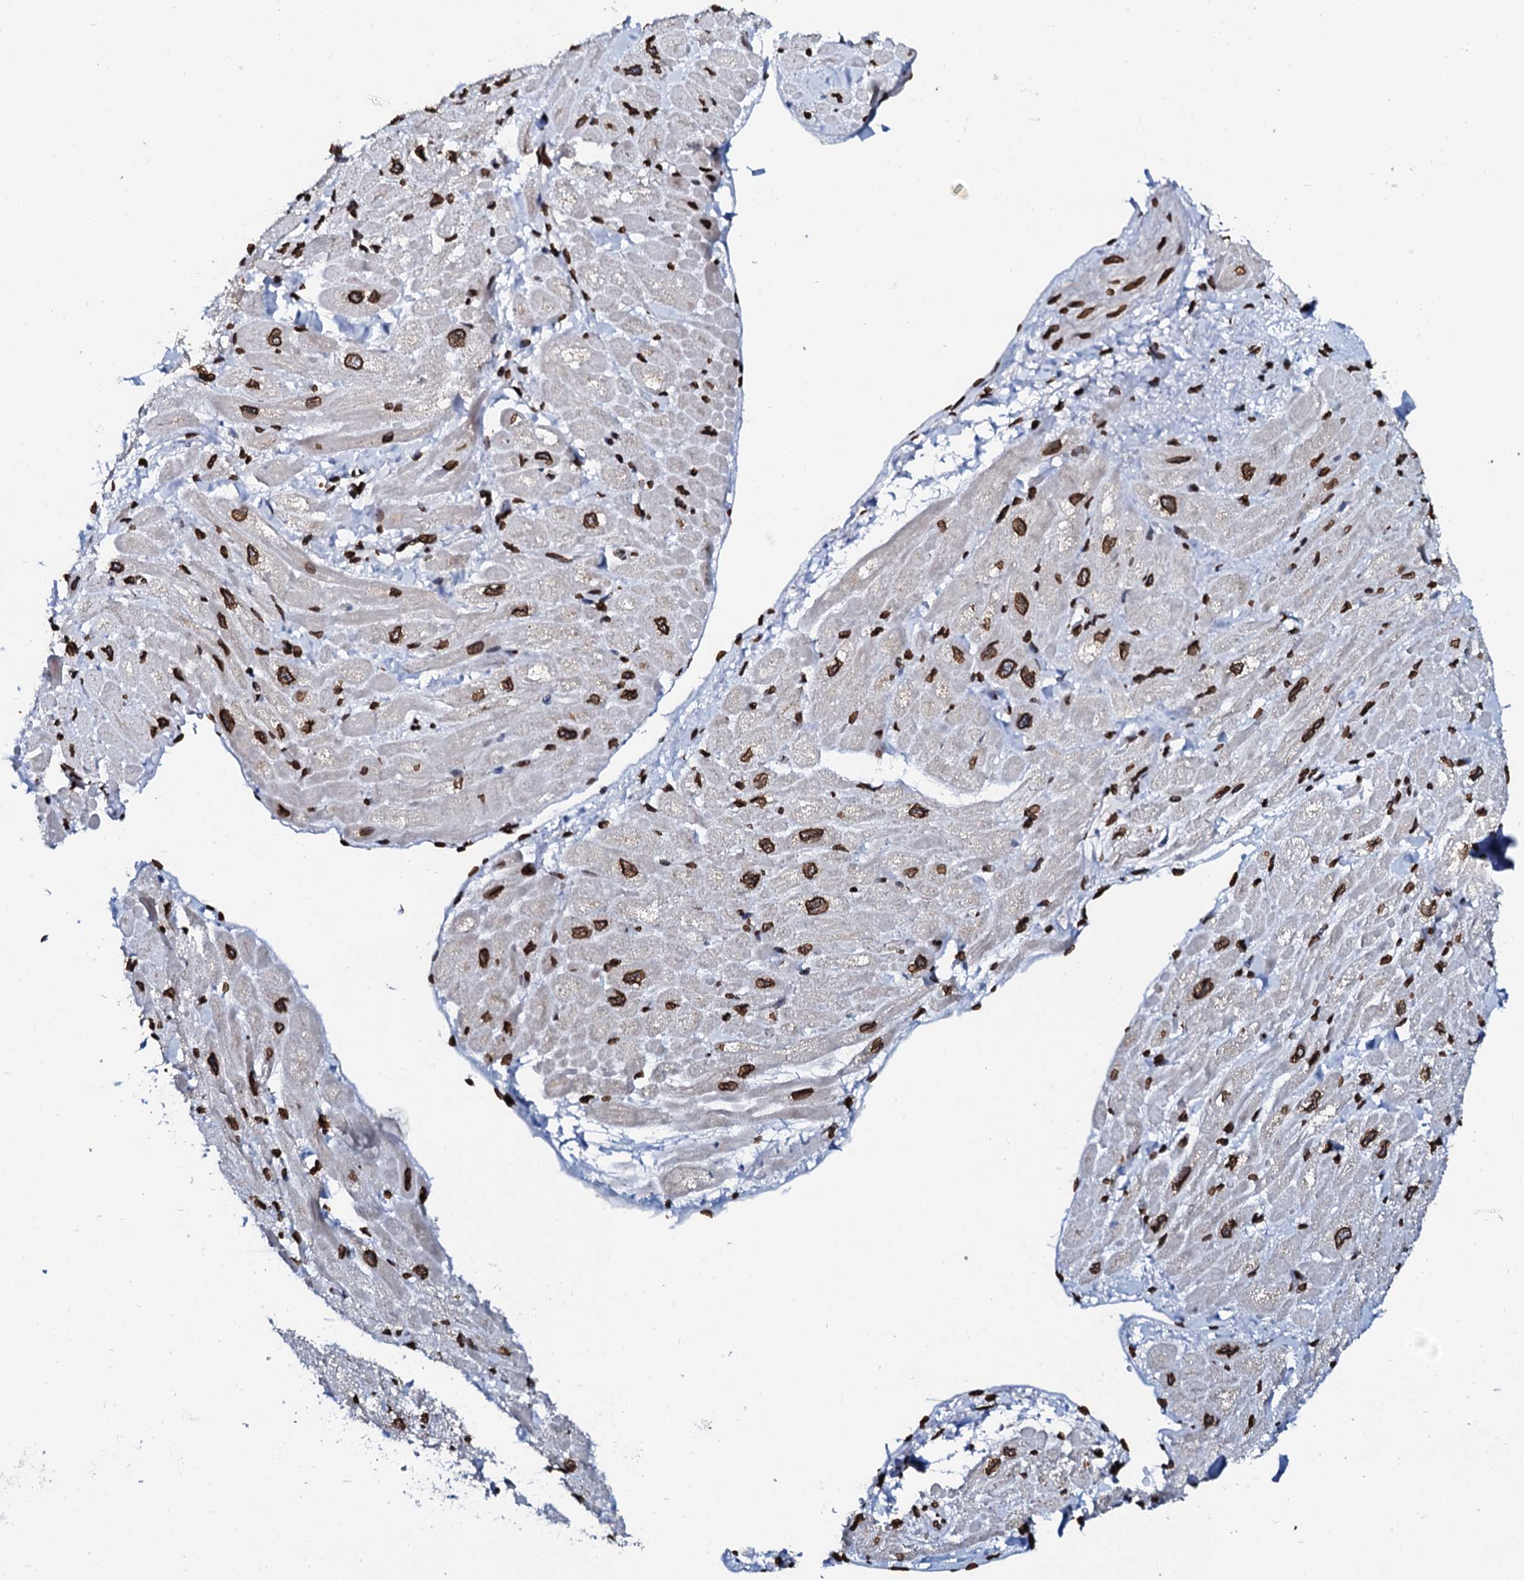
{"staining": {"intensity": "strong", "quantity": ">75%", "location": "nuclear"}, "tissue": "heart muscle", "cell_type": "Cardiomyocytes", "image_type": "normal", "snomed": [{"axis": "morphology", "description": "Normal tissue, NOS"}, {"axis": "topography", "description": "Heart"}], "caption": "A high amount of strong nuclear positivity is appreciated in about >75% of cardiomyocytes in unremarkable heart muscle.", "gene": "KATNAL2", "patient": {"sex": "male", "age": 65}}